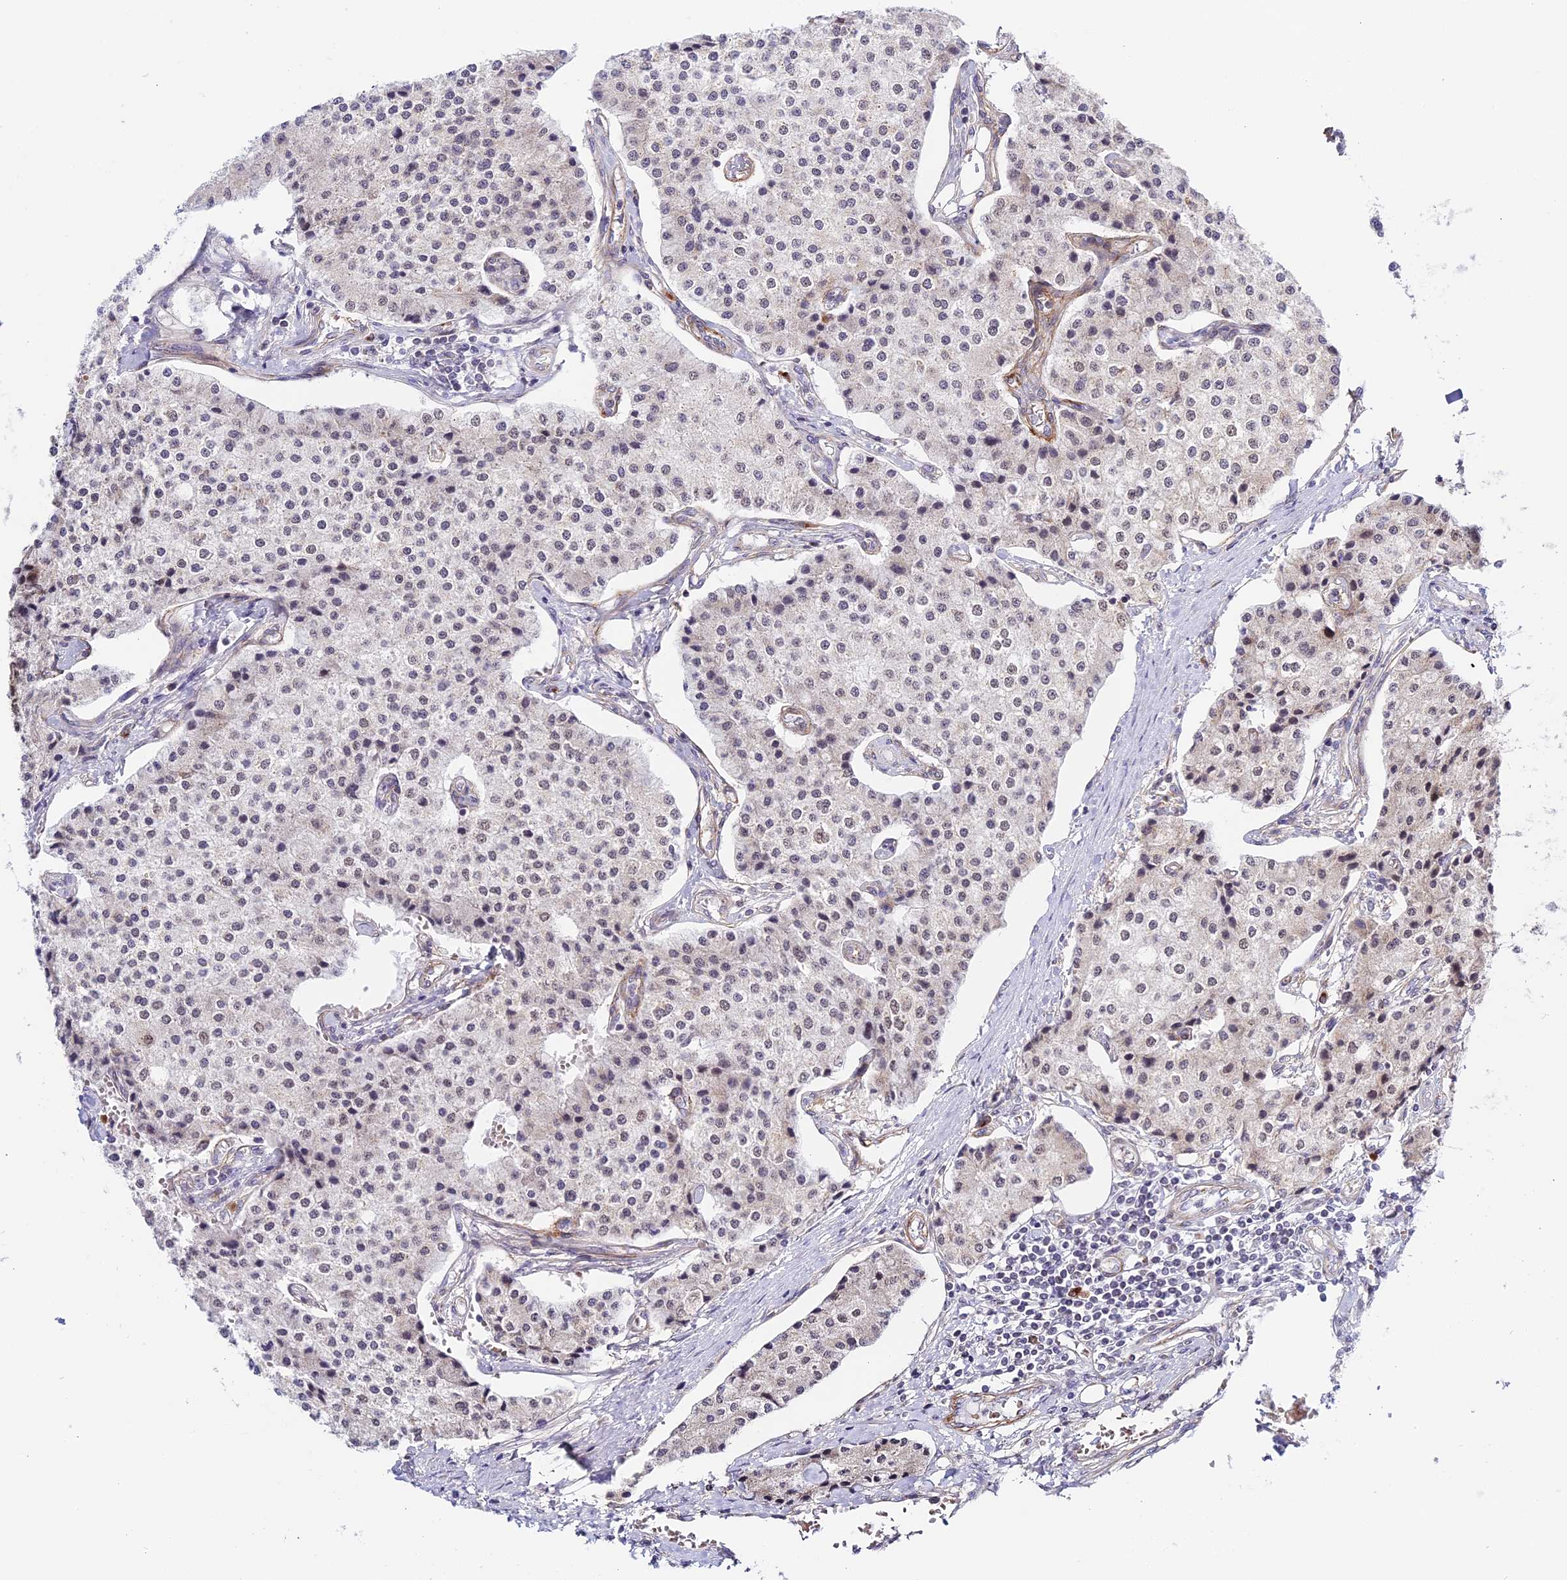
{"staining": {"intensity": "negative", "quantity": "none", "location": "none"}, "tissue": "carcinoid", "cell_type": "Tumor cells", "image_type": "cancer", "snomed": [{"axis": "morphology", "description": "Carcinoid, malignant, NOS"}, {"axis": "topography", "description": "Colon"}], "caption": "Tumor cells are negative for protein expression in human carcinoid.", "gene": "HEATR5B", "patient": {"sex": "female", "age": 52}}